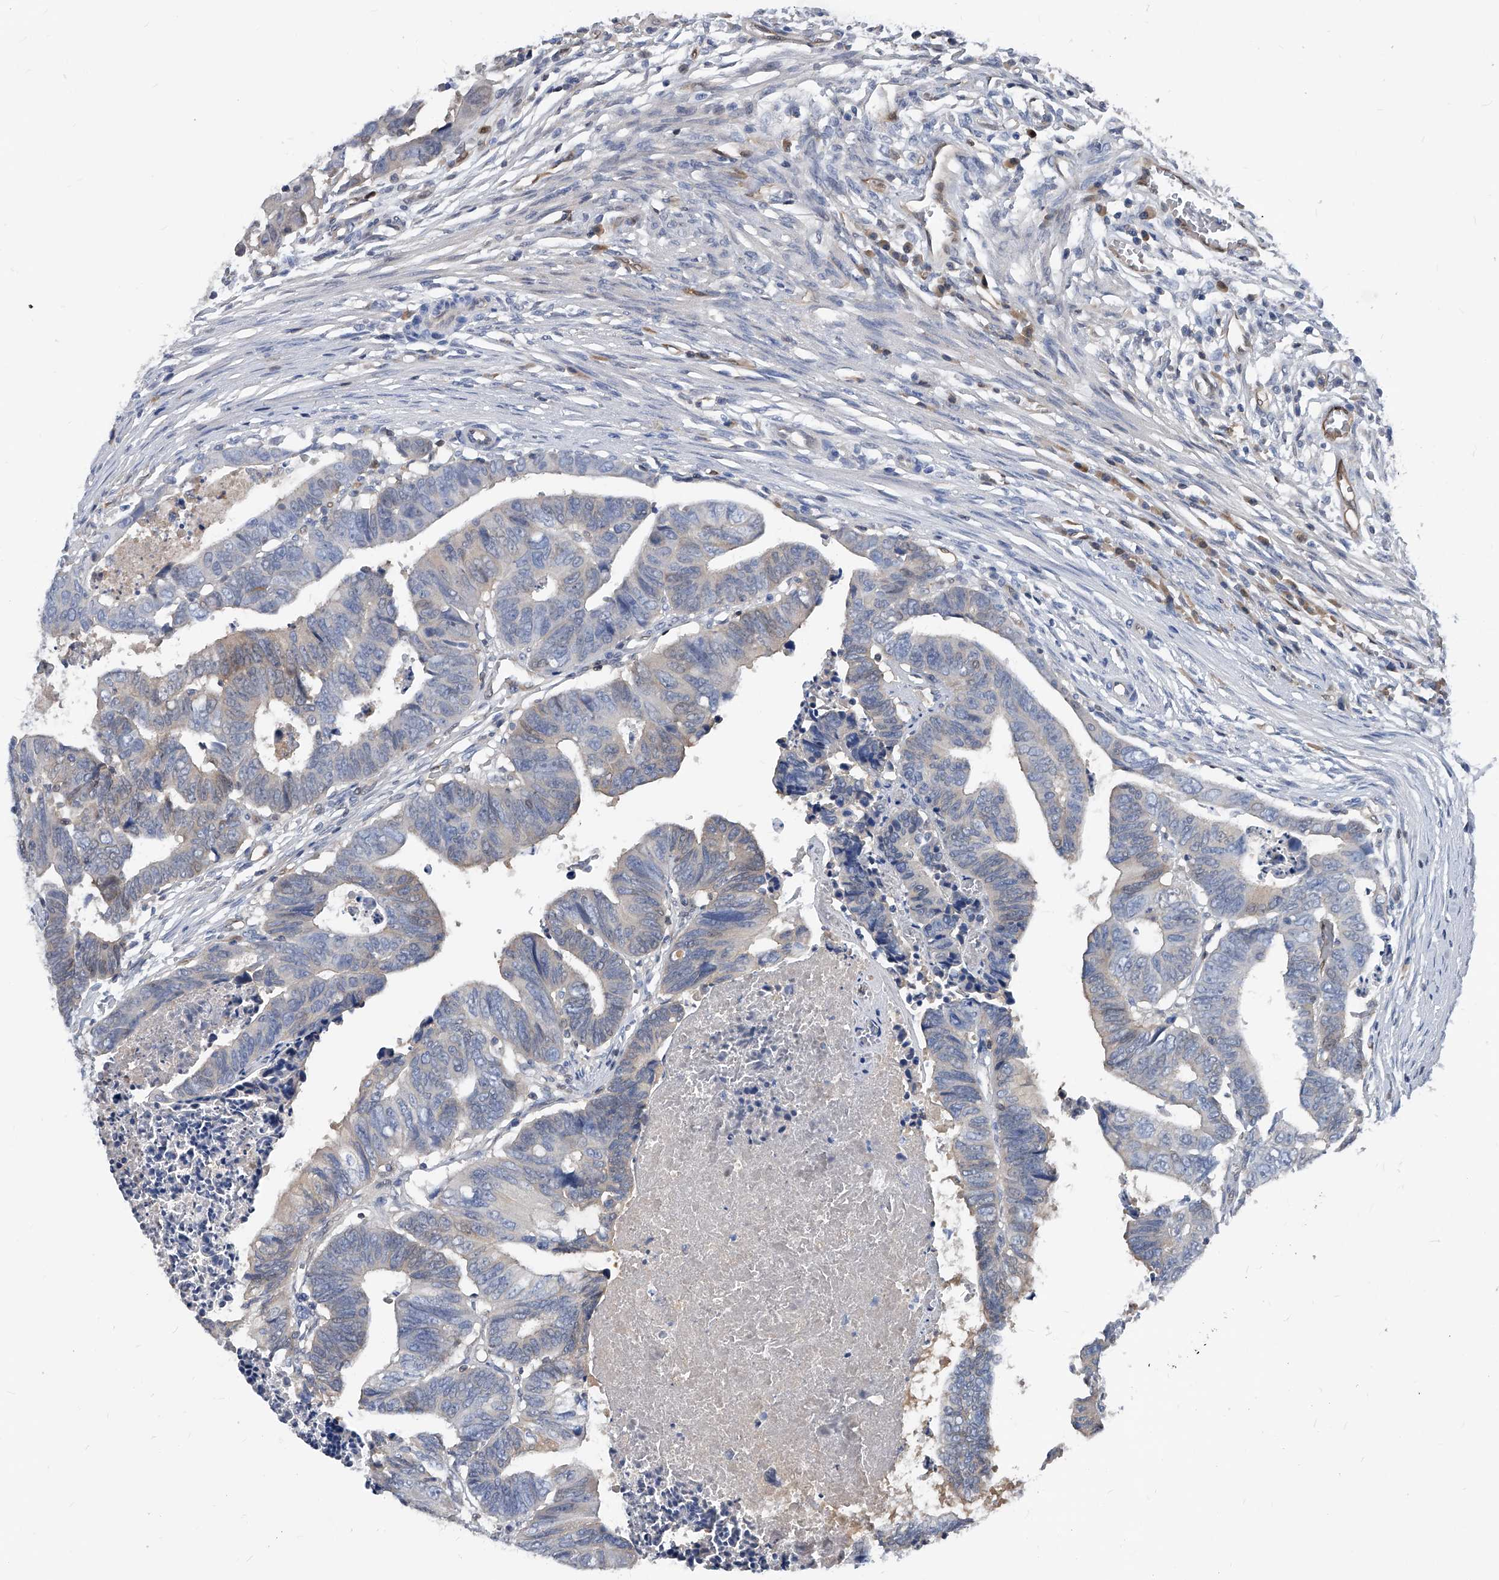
{"staining": {"intensity": "negative", "quantity": "none", "location": "none"}, "tissue": "colorectal cancer", "cell_type": "Tumor cells", "image_type": "cancer", "snomed": [{"axis": "morphology", "description": "Adenocarcinoma, NOS"}, {"axis": "topography", "description": "Rectum"}], "caption": "A micrograph of colorectal cancer (adenocarcinoma) stained for a protein exhibits no brown staining in tumor cells.", "gene": "MAP2K6", "patient": {"sex": "female", "age": 65}}